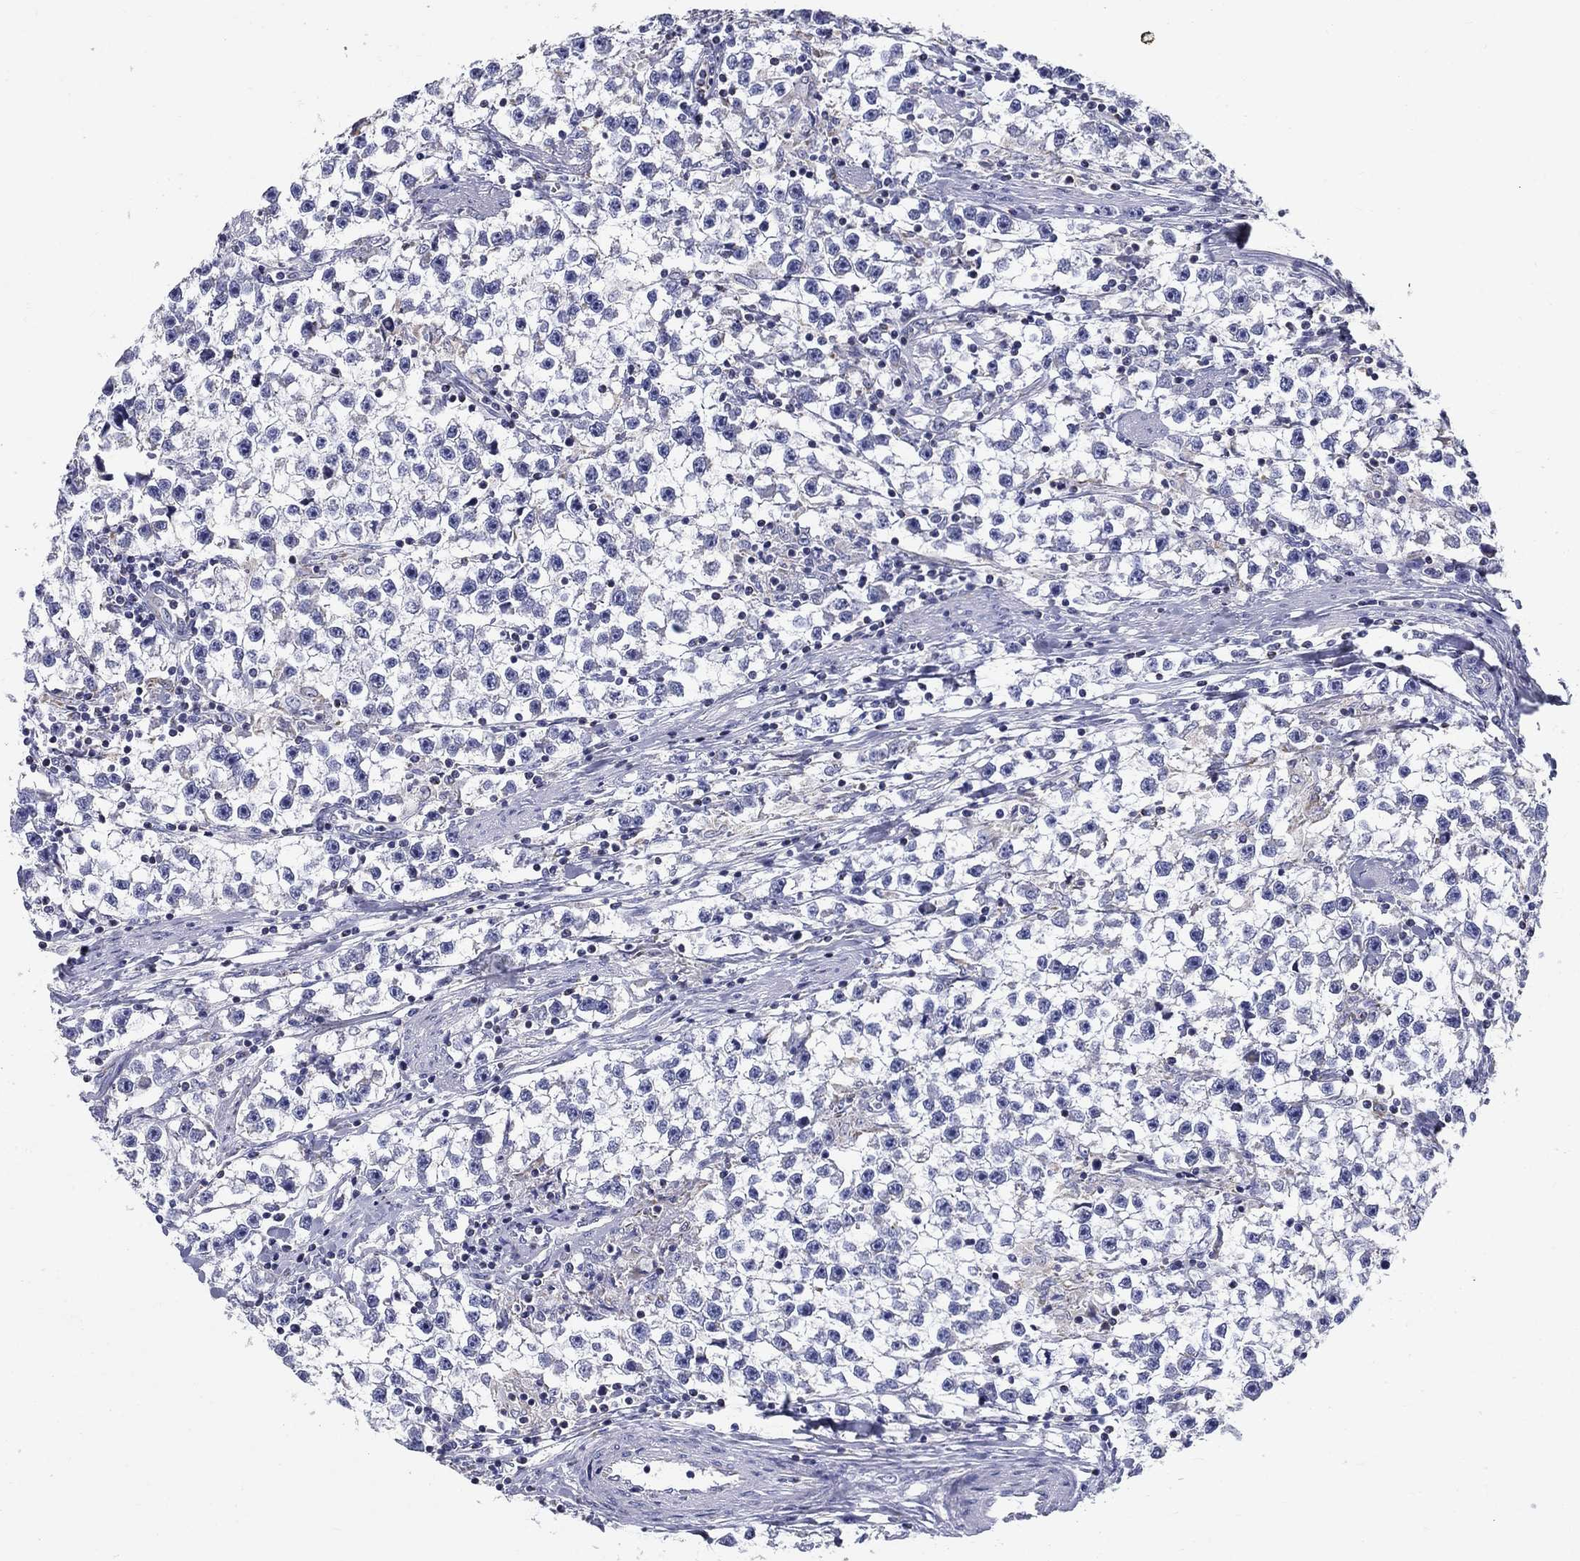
{"staining": {"intensity": "negative", "quantity": "none", "location": "none"}, "tissue": "testis cancer", "cell_type": "Tumor cells", "image_type": "cancer", "snomed": [{"axis": "morphology", "description": "Seminoma, NOS"}, {"axis": "topography", "description": "Testis"}], "caption": "Immunohistochemistry micrograph of neoplastic tissue: testis cancer (seminoma) stained with DAB (3,3'-diaminobenzidine) shows no significant protein positivity in tumor cells.", "gene": "UPB1", "patient": {"sex": "male", "age": 59}}